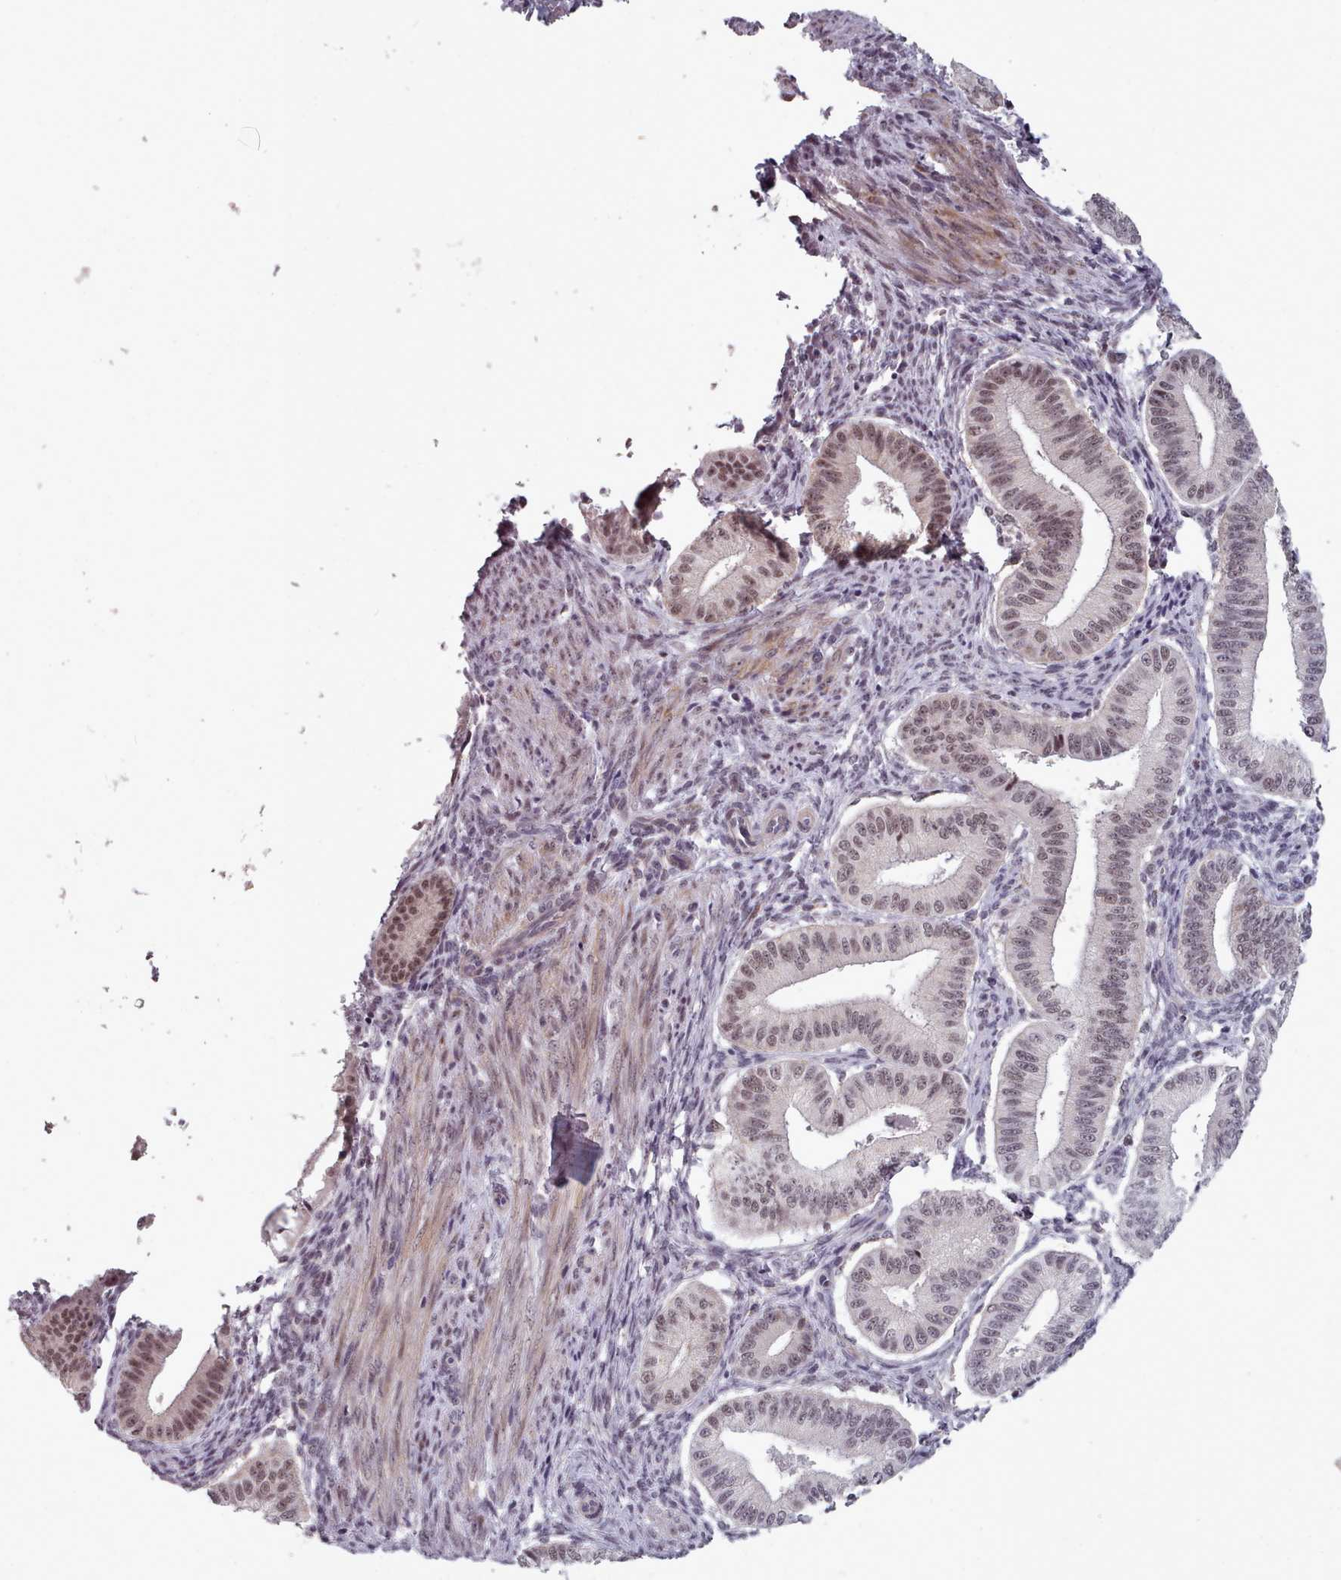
{"staining": {"intensity": "moderate", "quantity": "25%-75%", "location": "nuclear"}, "tissue": "endometrium", "cell_type": "Cells in endometrial stroma", "image_type": "normal", "snomed": [{"axis": "morphology", "description": "Normal tissue, NOS"}, {"axis": "topography", "description": "Endometrium"}], "caption": "The image displays immunohistochemical staining of benign endometrium. There is moderate nuclear staining is appreciated in approximately 25%-75% of cells in endometrial stroma. Nuclei are stained in blue.", "gene": "SRSF9", "patient": {"sex": "female", "age": 39}}